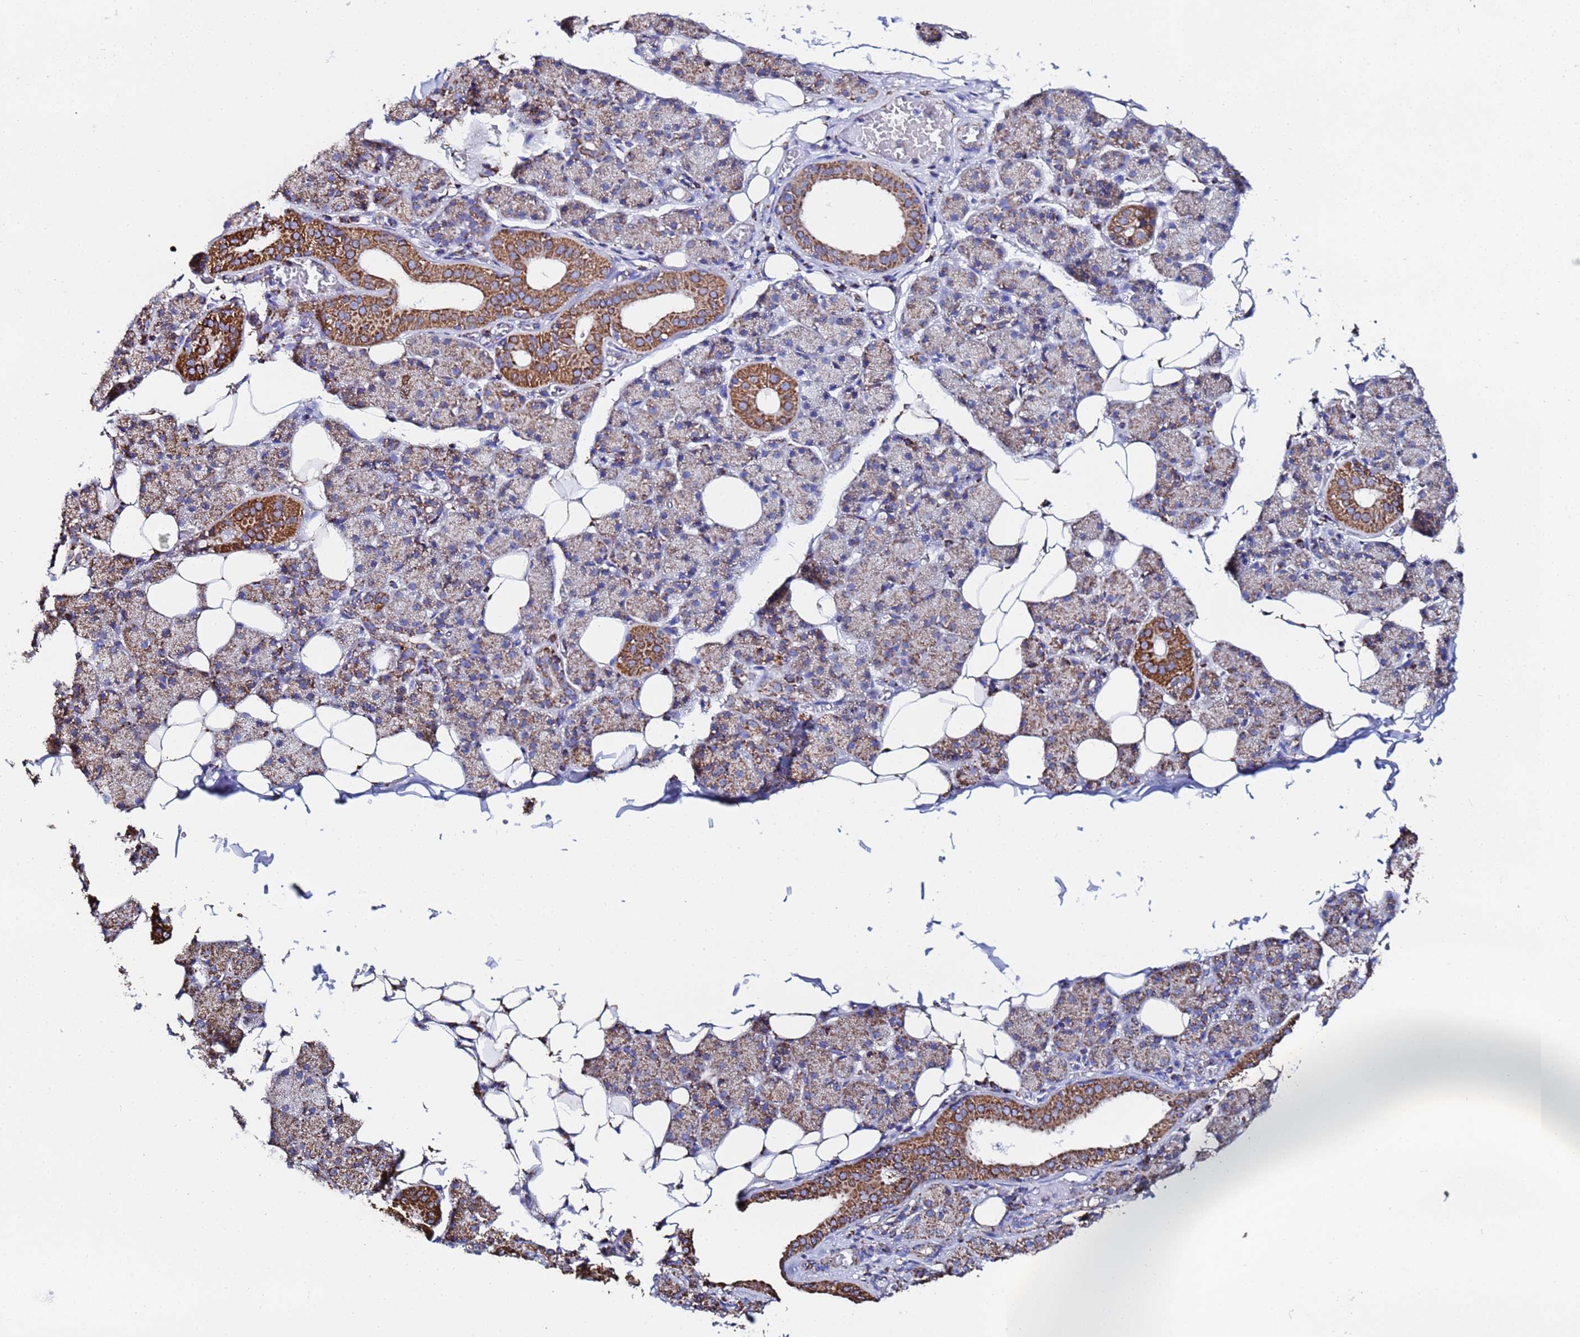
{"staining": {"intensity": "moderate", "quantity": "25%-75%", "location": "cytoplasmic/membranous"}, "tissue": "salivary gland", "cell_type": "Glandular cells", "image_type": "normal", "snomed": [{"axis": "morphology", "description": "Normal tissue, NOS"}, {"axis": "topography", "description": "Salivary gland"}], "caption": "A medium amount of moderate cytoplasmic/membranous expression is identified in about 25%-75% of glandular cells in benign salivary gland.", "gene": "GLUD1", "patient": {"sex": "female", "age": 33}}